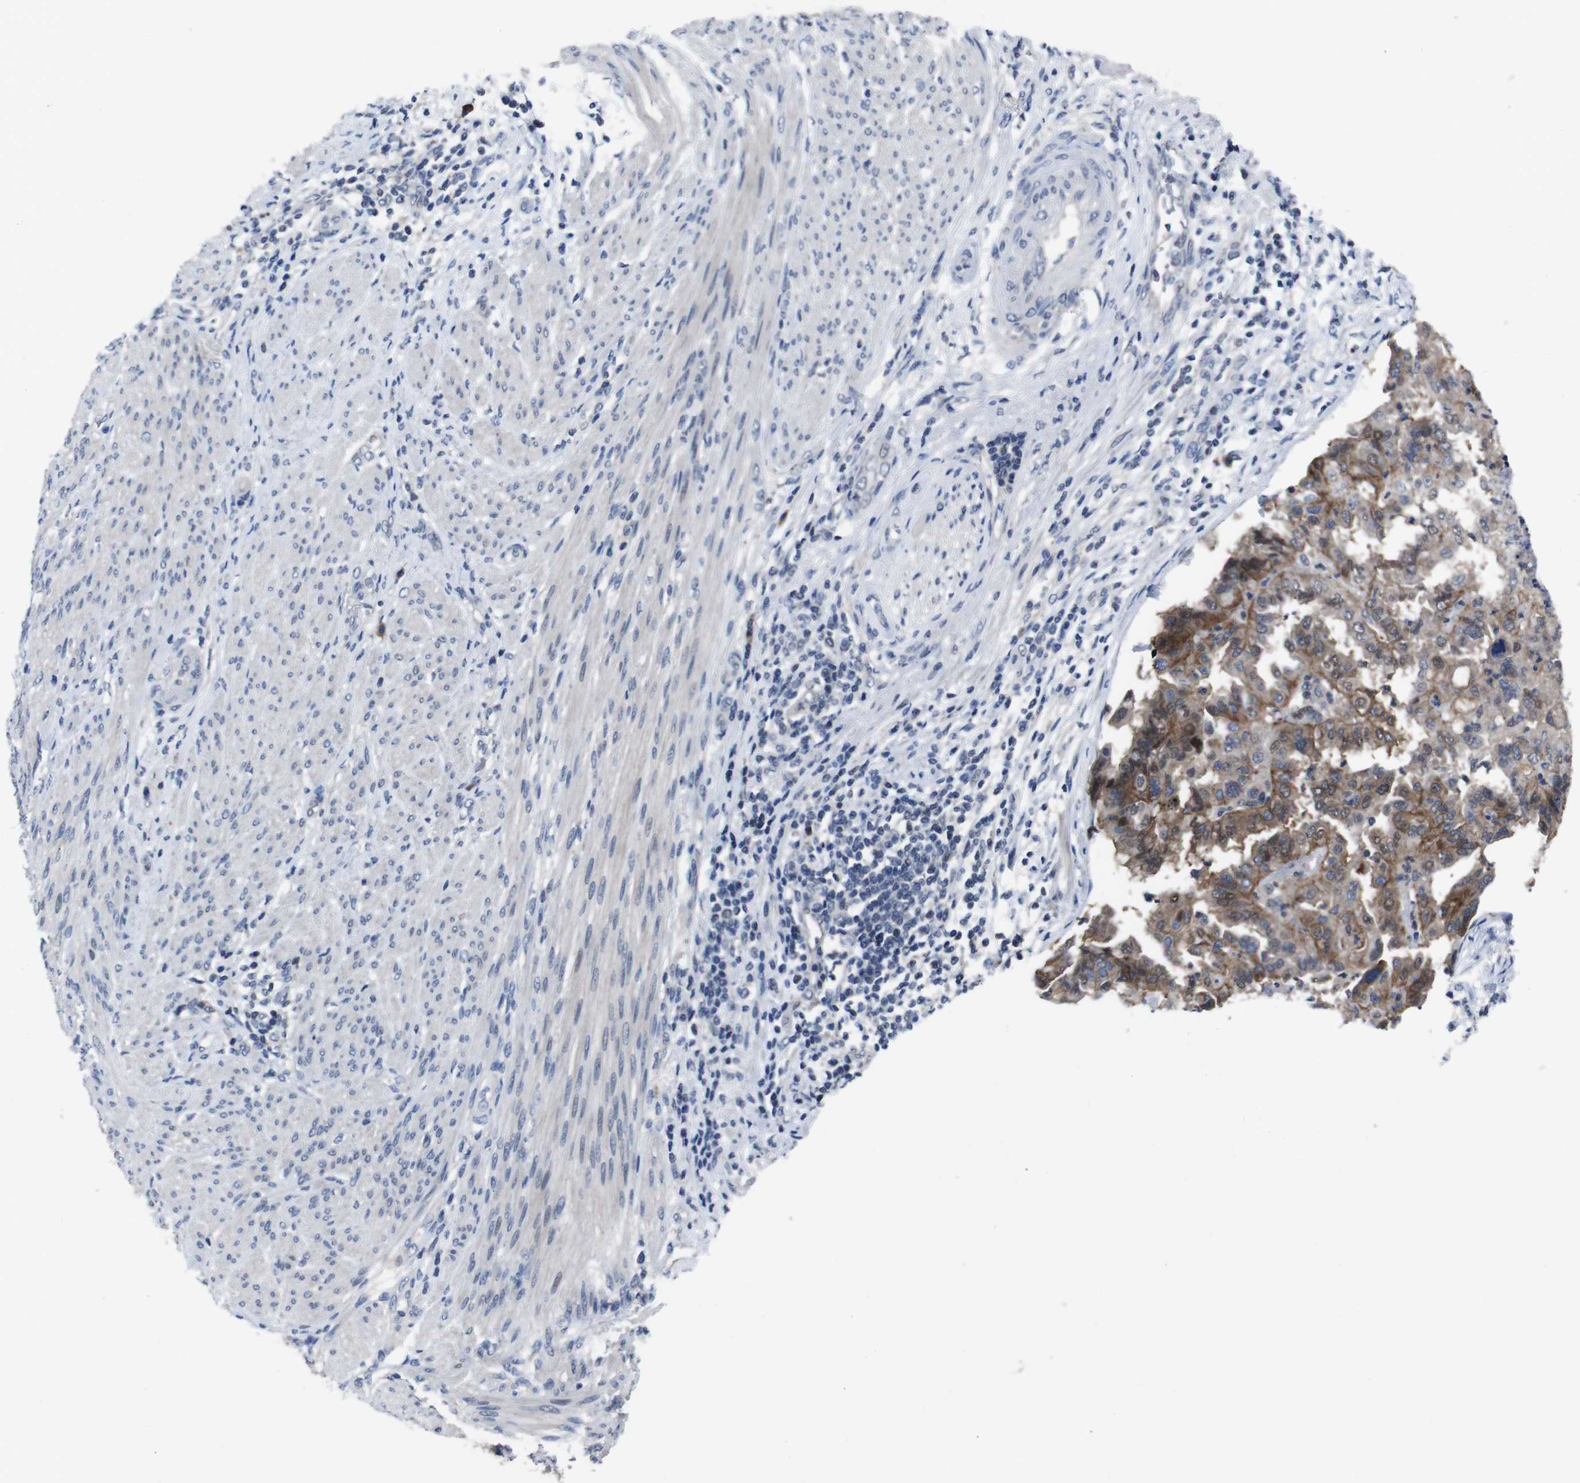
{"staining": {"intensity": "moderate", "quantity": ">75%", "location": "cytoplasmic/membranous"}, "tissue": "endometrial cancer", "cell_type": "Tumor cells", "image_type": "cancer", "snomed": [{"axis": "morphology", "description": "Adenocarcinoma, NOS"}, {"axis": "topography", "description": "Endometrium"}], "caption": "The photomicrograph demonstrates staining of adenocarcinoma (endometrial), revealing moderate cytoplasmic/membranous protein expression (brown color) within tumor cells. Immunohistochemistry stains the protein in brown and the nuclei are stained blue.", "gene": "SEMA4B", "patient": {"sex": "female", "age": 85}}